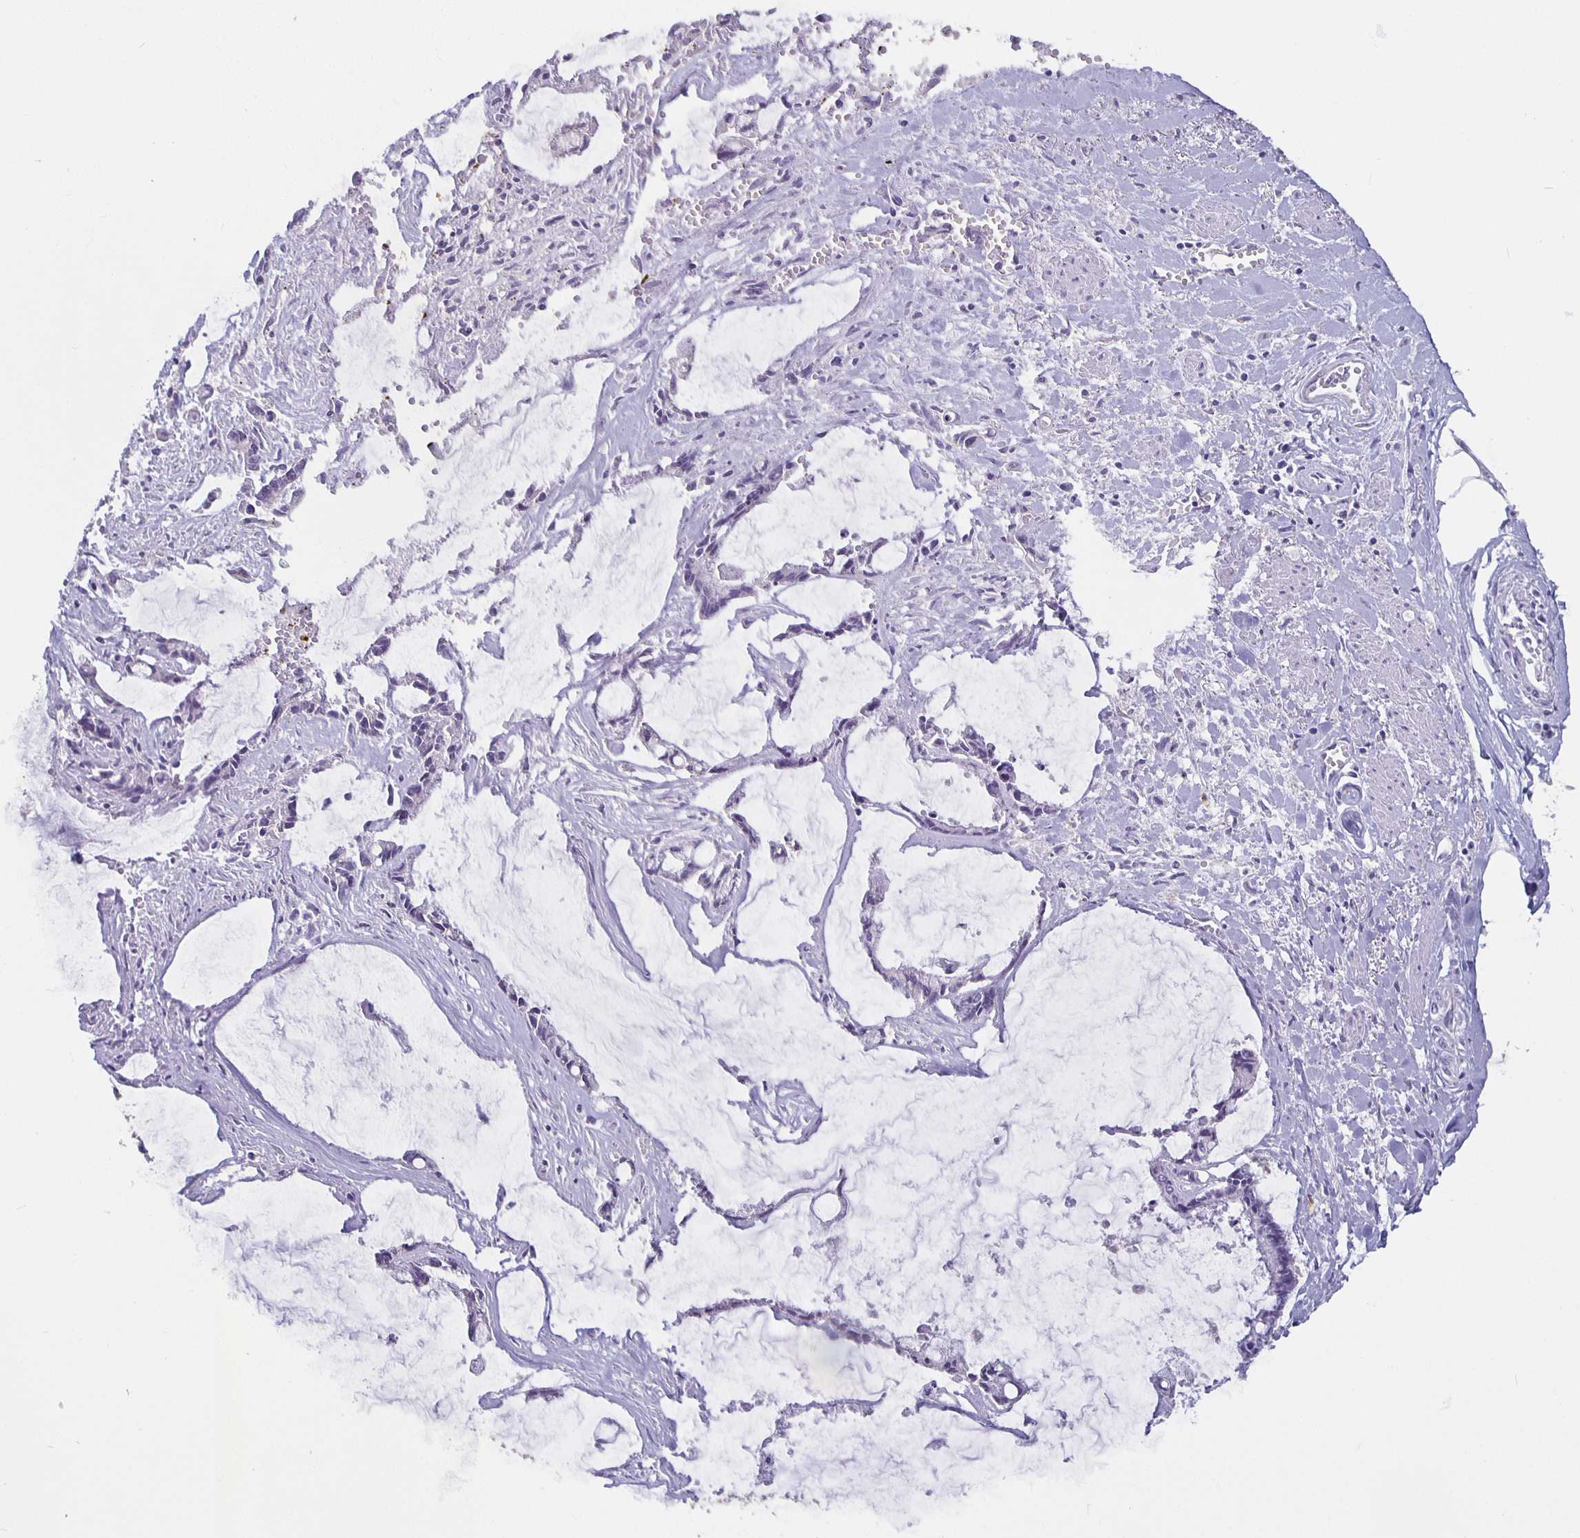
{"staining": {"intensity": "negative", "quantity": "none", "location": "none"}, "tissue": "ovarian cancer", "cell_type": "Tumor cells", "image_type": "cancer", "snomed": [{"axis": "morphology", "description": "Cystadenocarcinoma, mucinous, NOS"}, {"axis": "topography", "description": "Ovary"}], "caption": "Immunohistochemistry (IHC) photomicrograph of human ovarian cancer stained for a protein (brown), which demonstrates no staining in tumor cells.", "gene": "GPX4", "patient": {"sex": "female", "age": 90}}